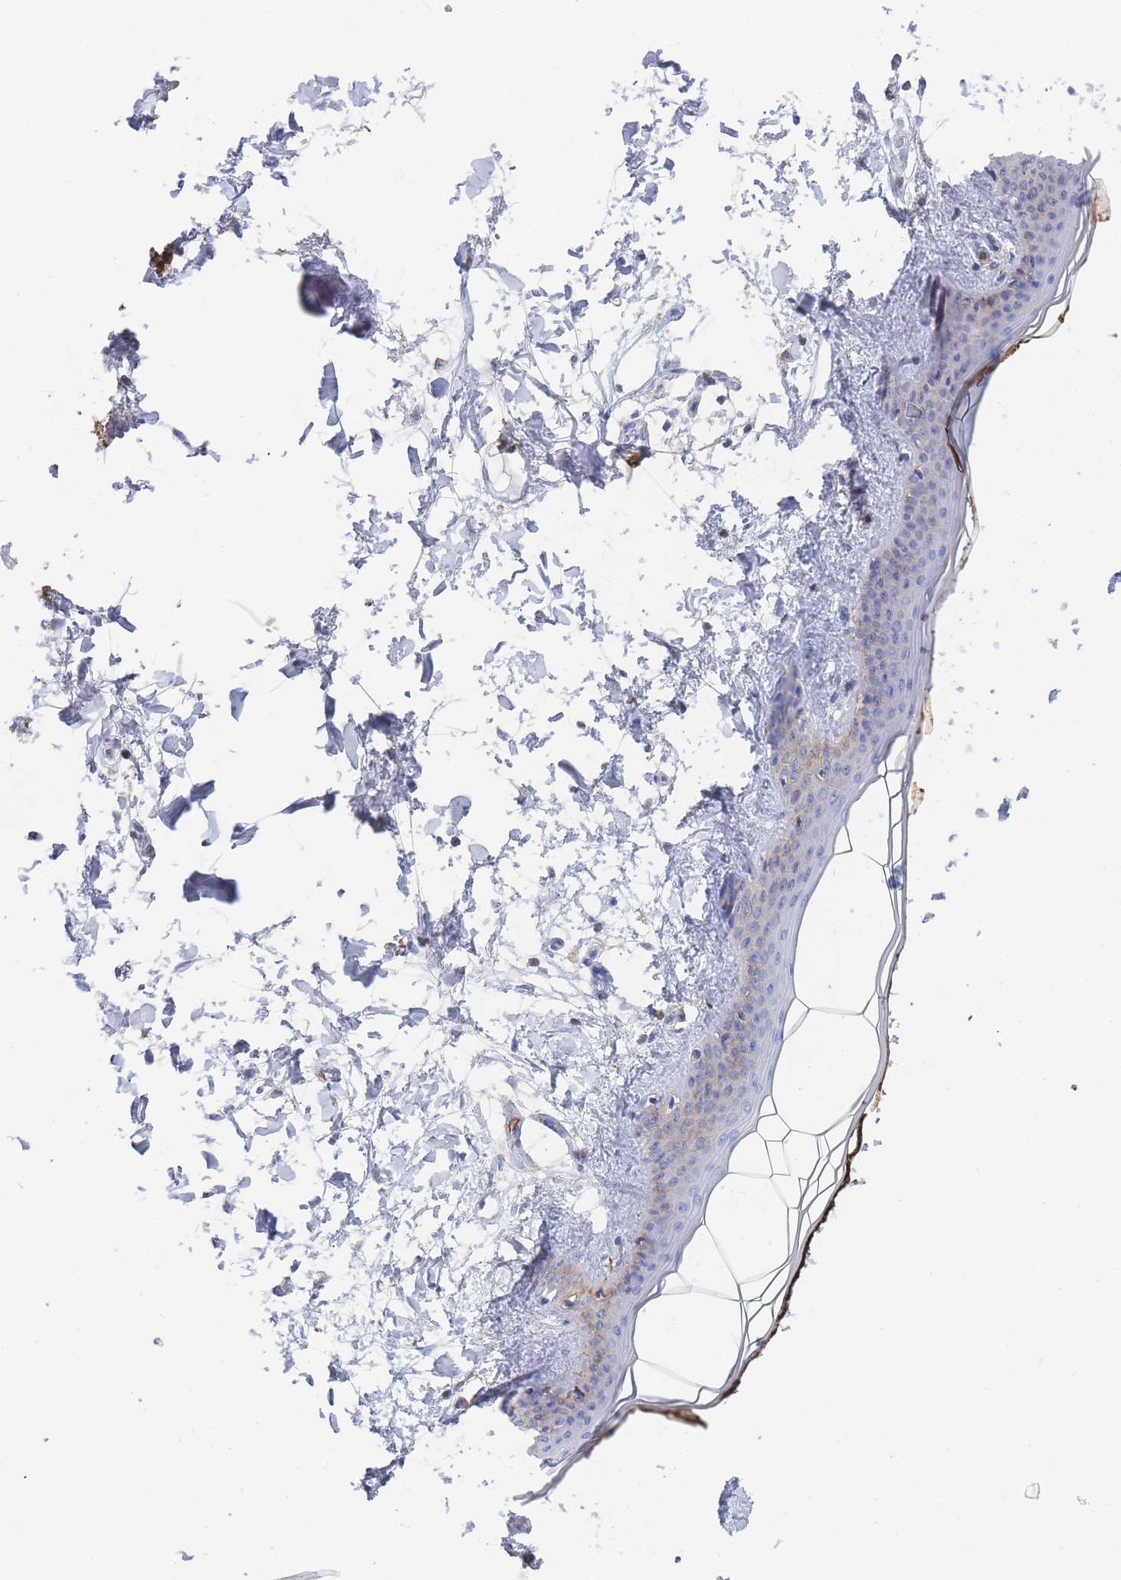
{"staining": {"intensity": "negative", "quantity": "none", "location": "none"}, "tissue": "skin", "cell_type": "Fibroblasts", "image_type": "normal", "snomed": [{"axis": "morphology", "description": "Normal tissue, NOS"}, {"axis": "topography", "description": "Skin"}], "caption": "Fibroblasts are negative for protein expression in benign human skin.", "gene": "SLC2A1", "patient": {"sex": "female", "age": 34}}